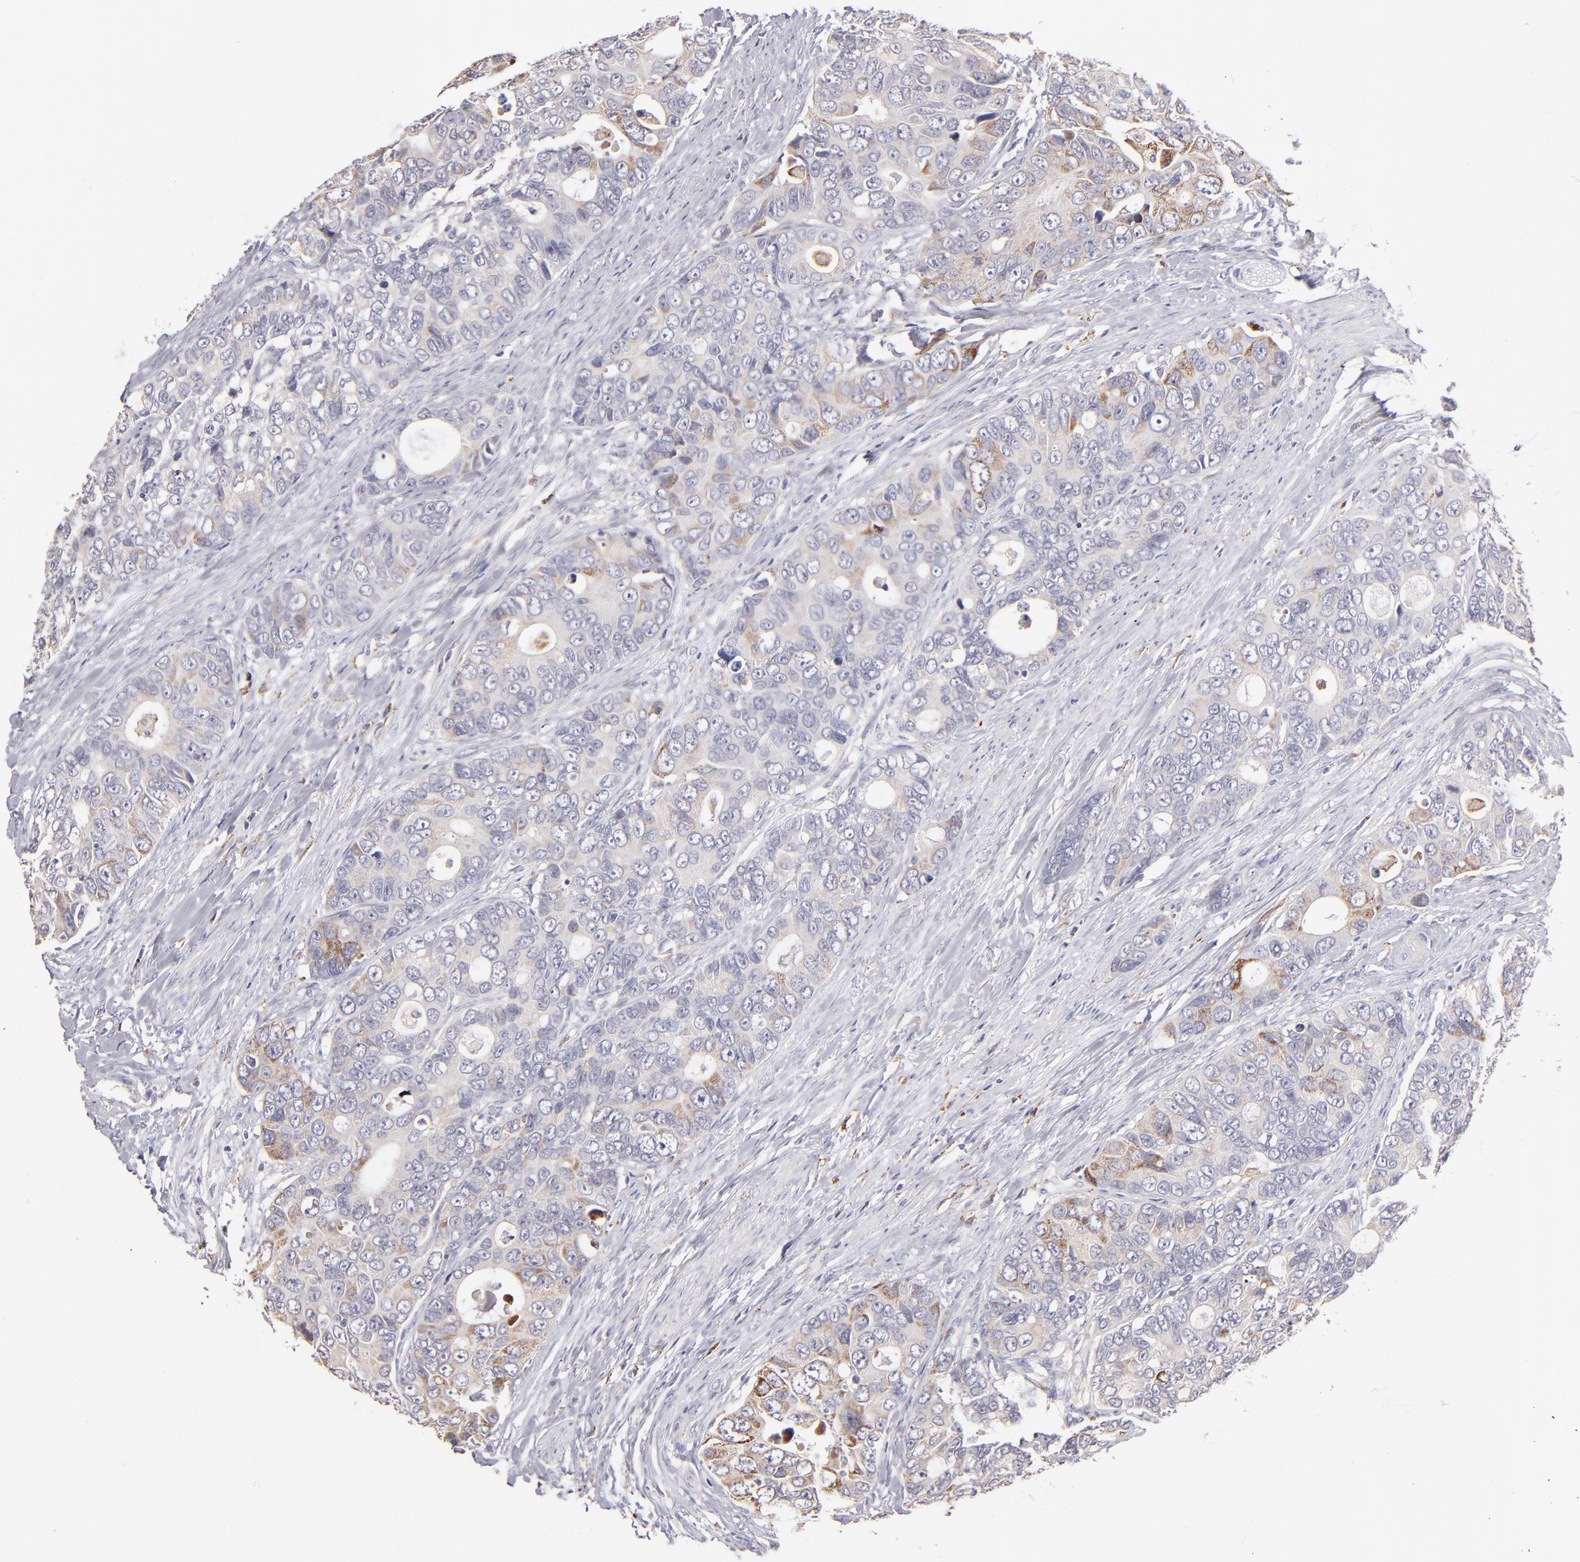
{"staining": {"intensity": "moderate", "quantity": "<25%", "location": "cytoplasmic/membranous"}, "tissue": "colorectal cancer", "cell_type": "Tumor cells", "image_type": "cancer", "snomed": [{"axis": "morphology", "description": "Adenocarcinoma, NOS"}, {"axis": "topography", "description": "Rectum"}], "caption": "A brown stain shows moderate cytoplasmic/membranous expression of a protein in human colorectal cancer (adenocarcinoma) tumor cells.", "gene": "GLDC", "patient": {"sex": "female", "age": 67}}